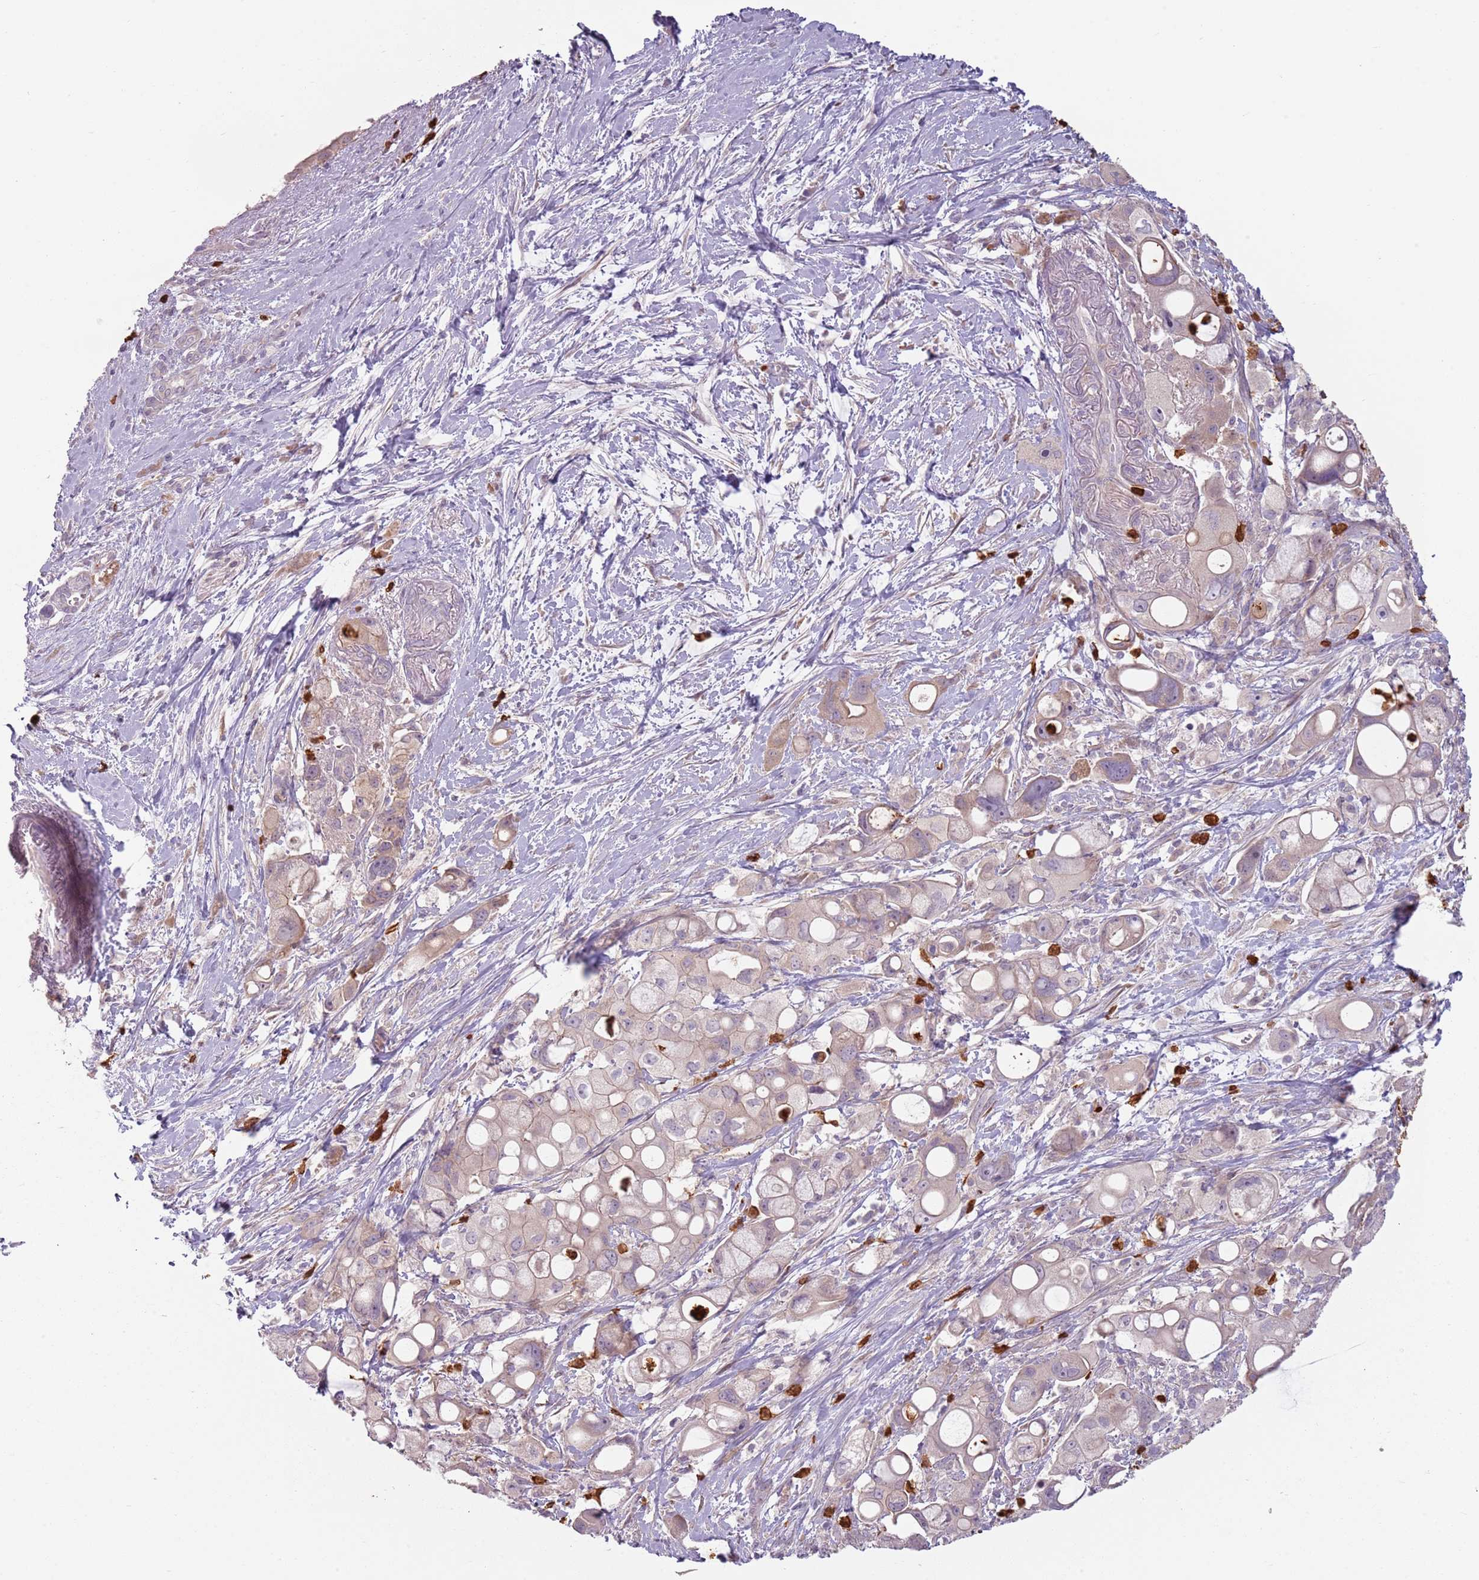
{"staining": {"intensity": "weak", "quantity": "<25%", "location": "cytoplasmic/membranous"}, "tissue": "pancreatic cancer", "cell_type": "Tumor cells", "image_type": "cancer", "snomed": [{"axis": "morphology", "description": "Adenocarcinoma, NOS"}, {"axis": "topography", "description": "Pancreas"}], "caption": "This is an immunohistochemistry (IHC) micrograph of human pancreatic cancer (adenocarcinoma). There is no positivity in tumor cells.", "gene": "SPAG4", "patient": {"sex": "male", "age": 68}}